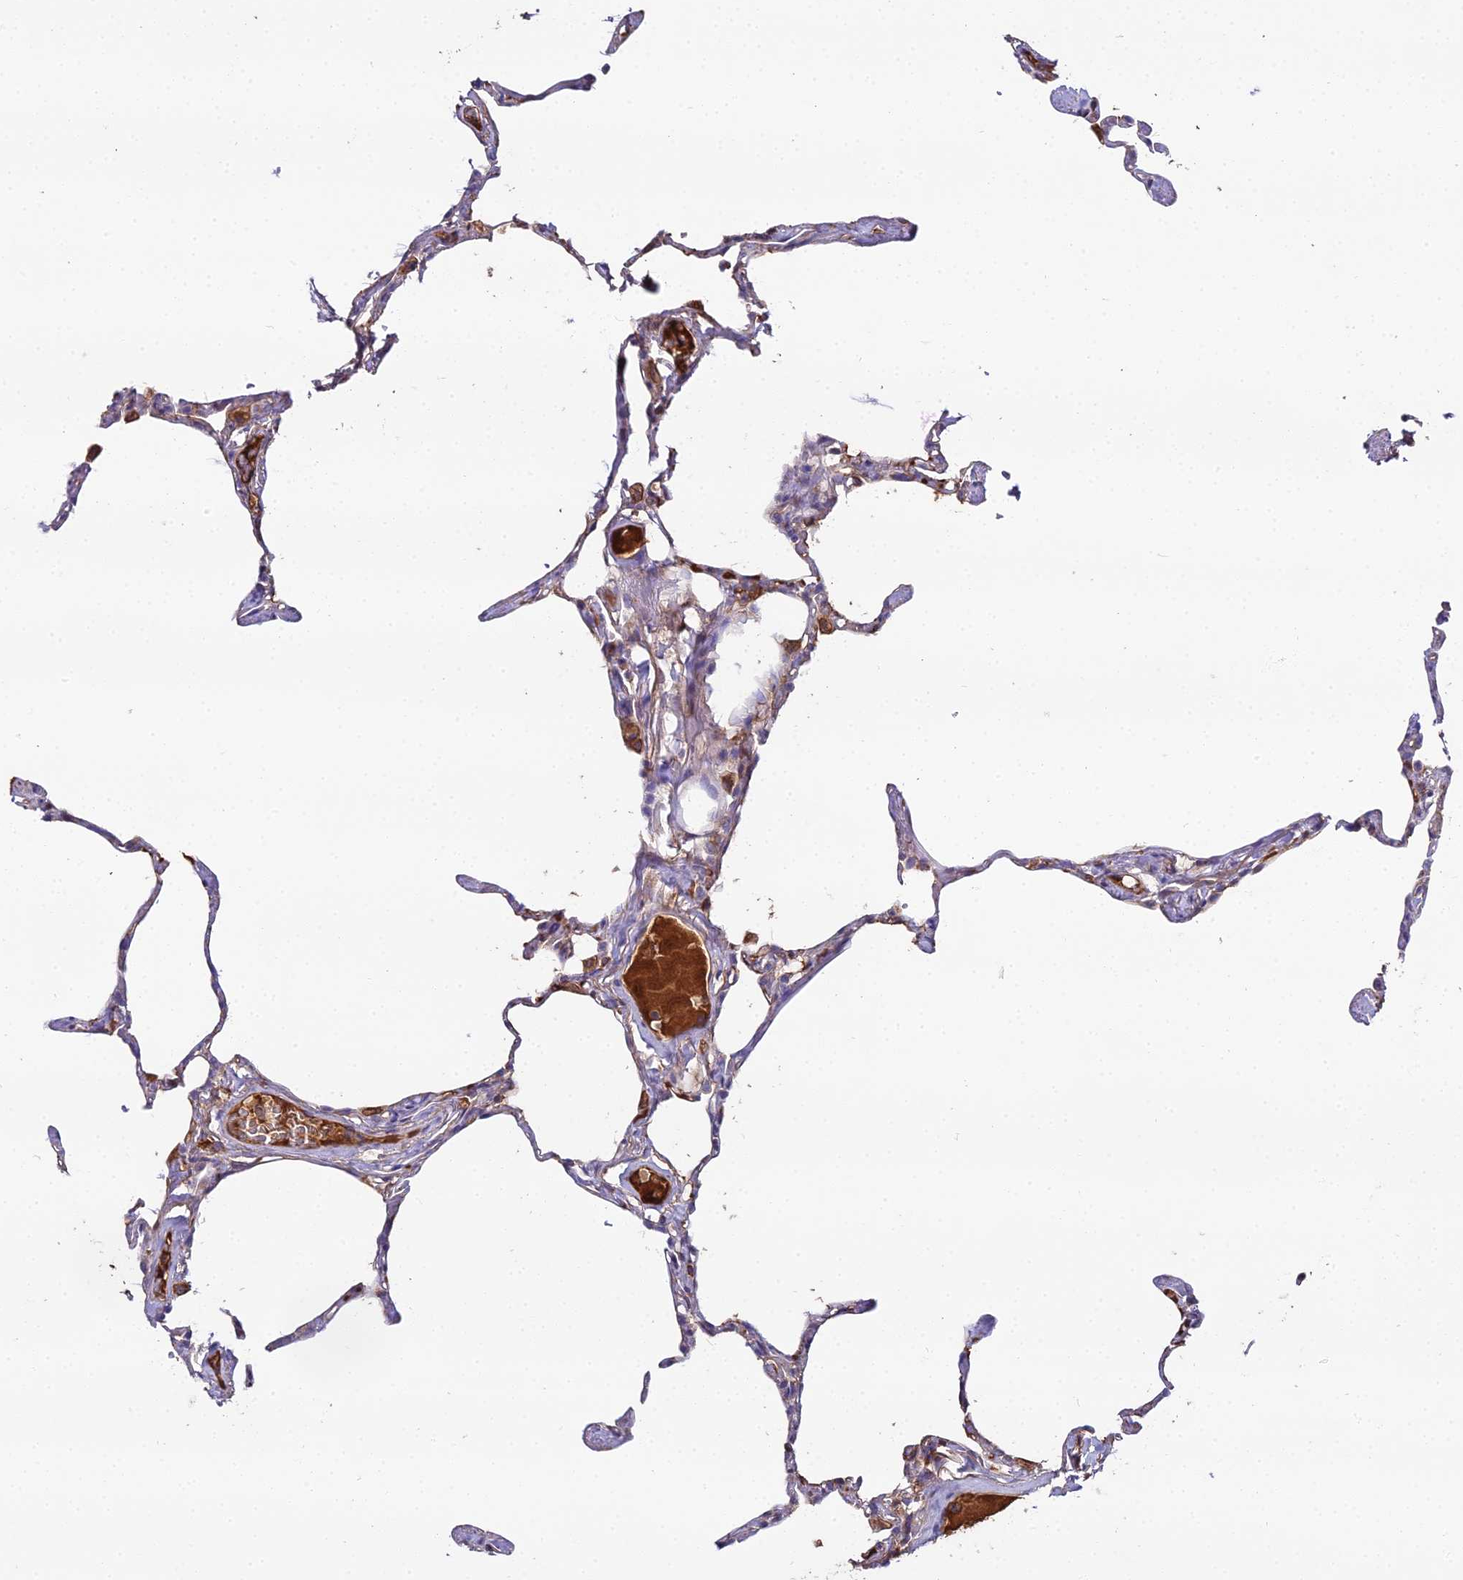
{"staining": {"intensity": "moderate", "quantity": "<25%", "location": "cytoplasmic/membranous"}, "tissue": "lung", "cell_type": "Alveolar cells", "image_type": "normal", "snomed": [{"axis": "morphology", "description": "Normal tissue, NOS"}, {"axis": "topography", "description": "Lung"}], "caption": "The micrograph demonstrates staining of normal lung, revealing moderate cytoplasmic/membranous protein expression (brown color) within alveolar cells.", "gene": "BEX4", "patient": {"sex": "male", "age": 65}}